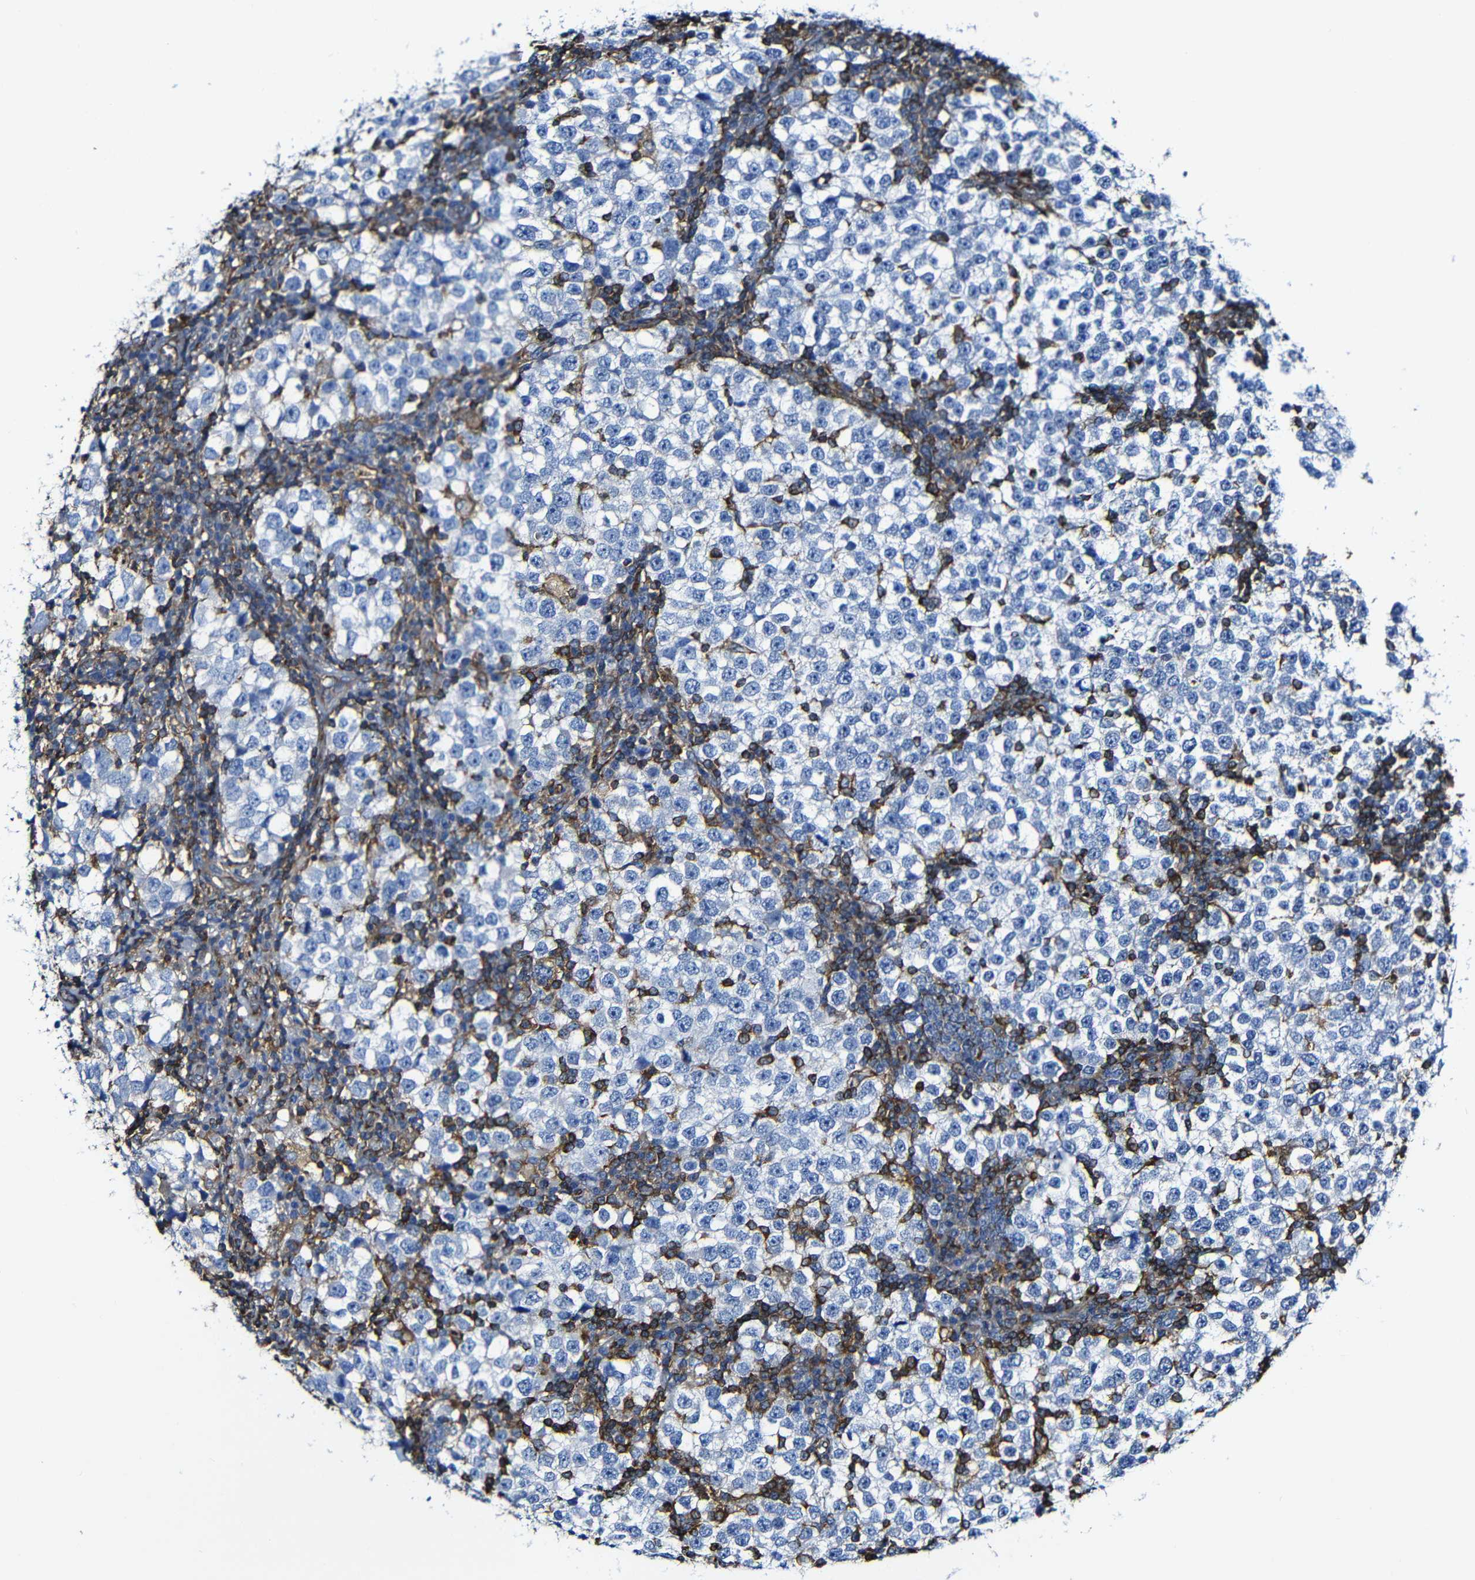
{"staining": {"intensity": "negative", "quantity": "none", "location": "none"}, "tissue": "testis cancer", "cell_type": "Tumor cells", "image_type": "cancer", "snomed": [{"axis": "morphology", "description": "Seminoma, NOS"}, {"axis": "topography", "description": "Testis"}], "caption": "Testis cancer was stained to show a protein in brown. There is no significant positivity in tumor cells. (Stains: DAB immunohistochemistry with hematoxylin counter stain, Microscopy: brightfield microscopy at high magnification).", "gene": "MSN", "patient": {"sex": "male", "age": 65}}